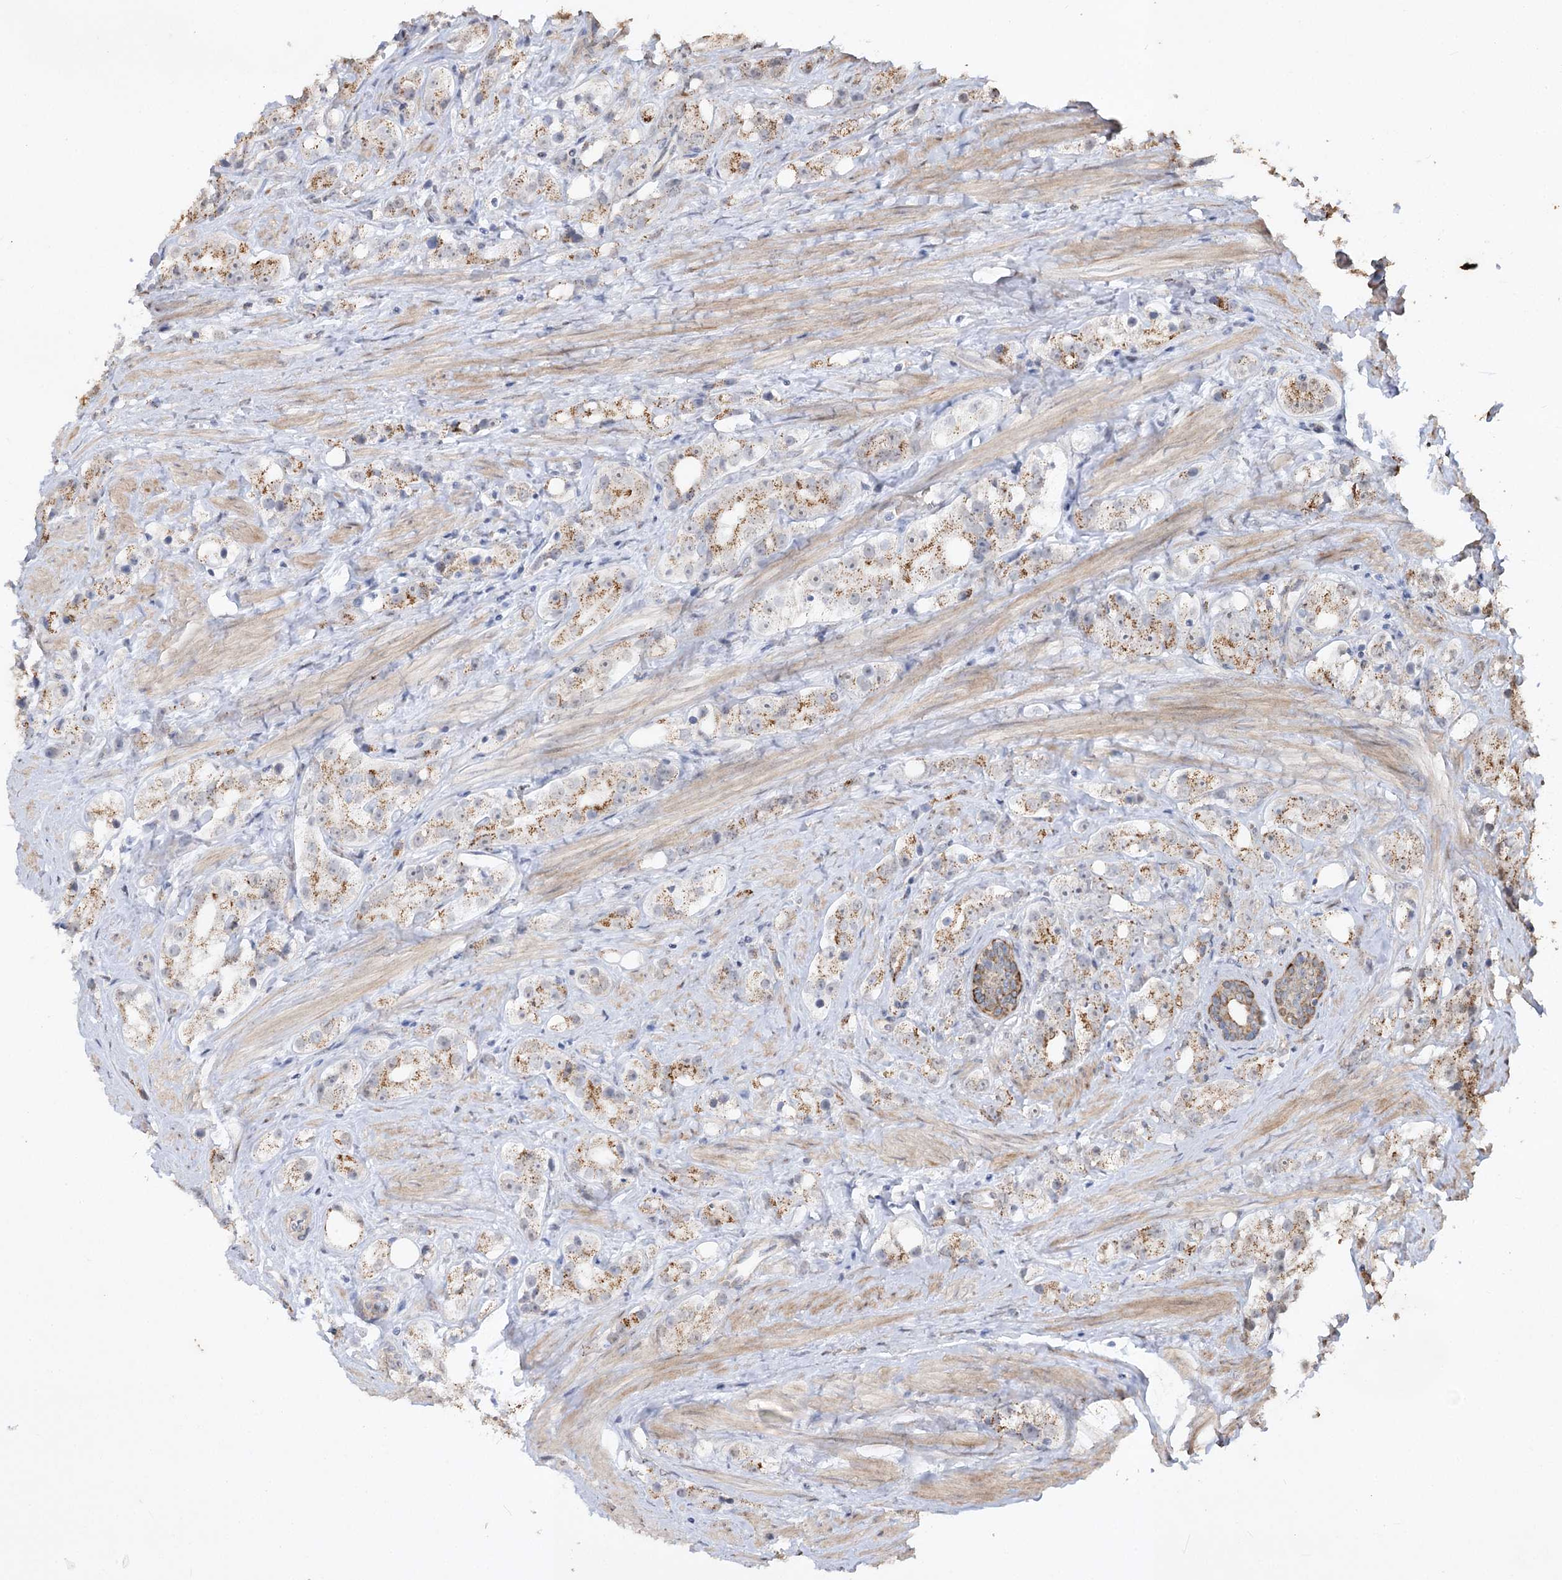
{"staining": {"intensity": "moderate", "quantity": ">75%", "location": "cytoplasmic/membranous"}, "tissue": "prostate cancer", "cell_type": "Tumor cells", "image_type": "cancer", "snomed": [{"axis": "morphology", "description": "Adenocarcinoma, NOS"}, {"axis": "topography", "description": "Prostate"}], "caption": "This micrograph reveals prostate cancer stained with immunohistochemistry (IHC) to label a protein in brown. The cytoplasmic/membranous of tumor cells show moderate positivity for the protein. Nuclei are counter-stained blue.", "gene": "ZSCAN23", "patient": {"sex": "male", "age": 79}}